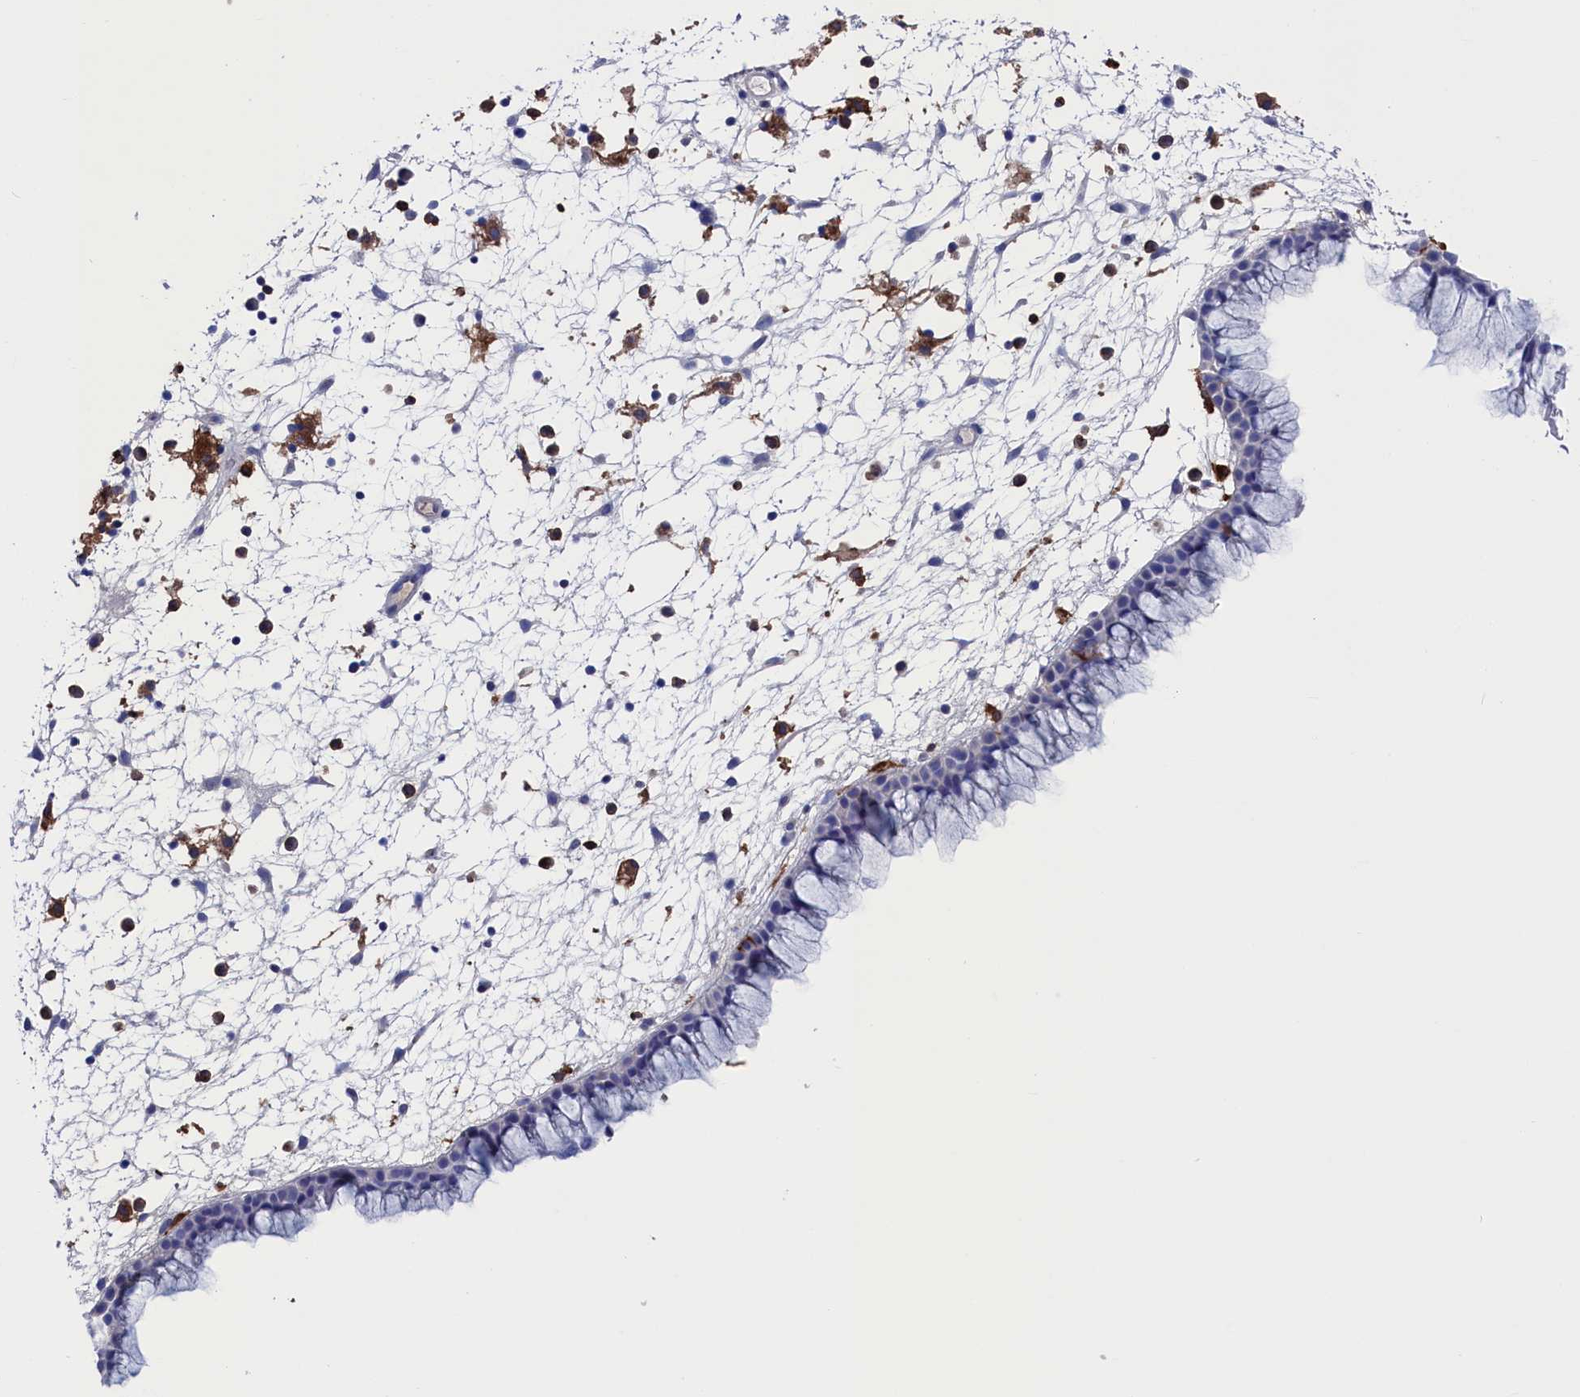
{"staining": {"intensity": "negative", "quantity": "none", "location": "none"}, "tissue": "nasopharynx", "cell_type": "Respiratory epithelial cells", "image_type": "normal", "snomed": [{"axis": "morphology", "description": "Normal tissue, NOS"}, {"axis": "morphology", "description": "Inflammation, NOS"}, {"axis": "morphology", "description": "Malignant melanoma, Metastatic site"}, {"axis": "topography", "description": "Nasopharynx"}], "caption": "Immunohistochemistry (IHC) micrograph of unremarkable nasopharynx stained for a protein (brown), which shows no expression in respiratory epithelial cells.", "gene": "TYROBP", "patient": {"sex": "male", "age": 70}}